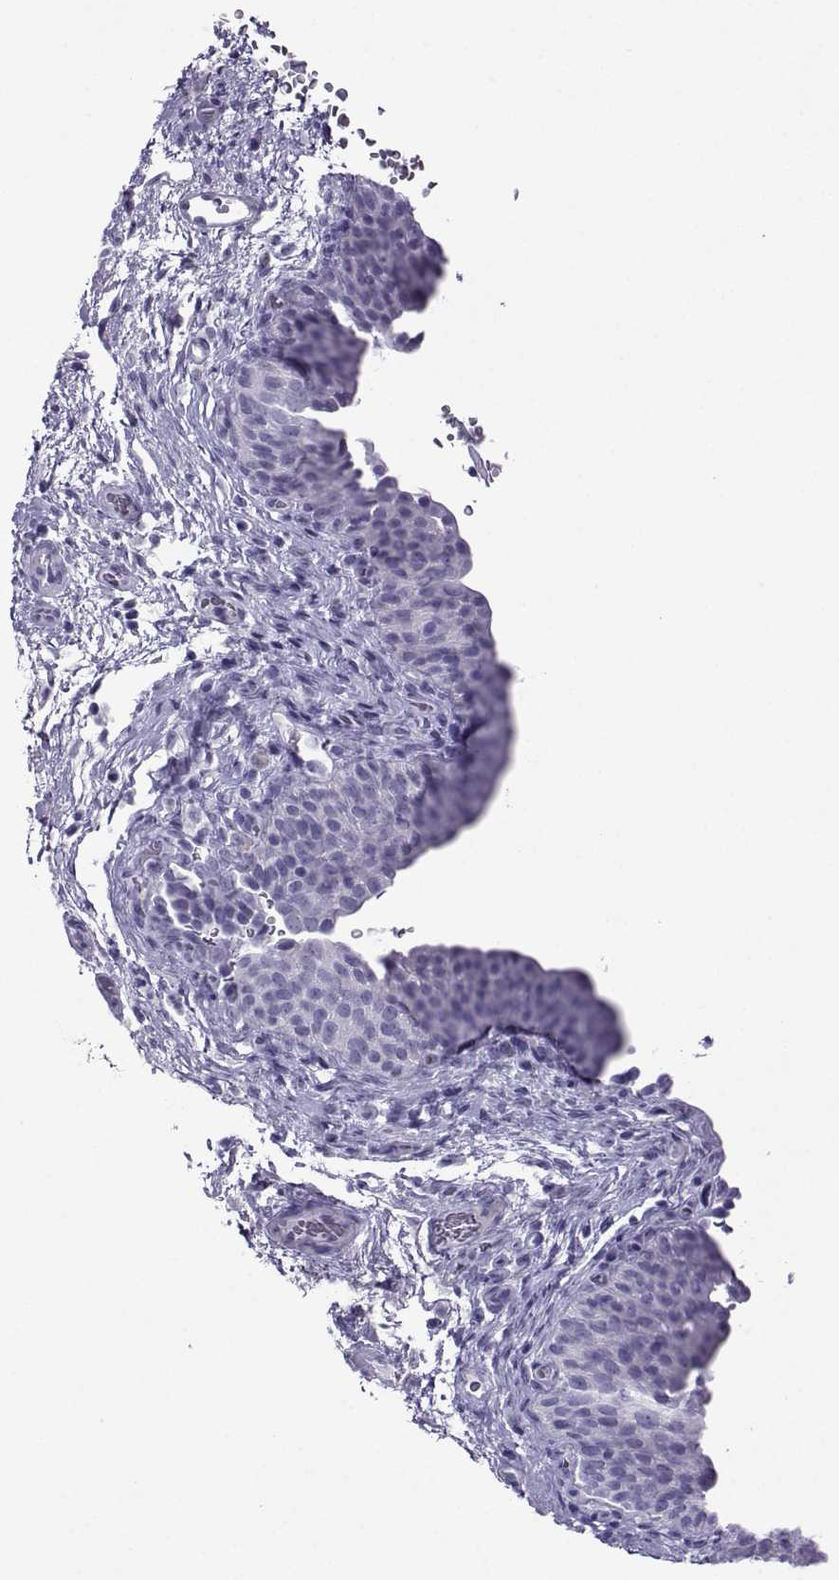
{"staining": {"intensity": "negative", "quantity": "none", "location": "none"}, "tissue": "urinary bladder", "cell_type": "Urothelial cells", "image_type": "normal", "snomed": [{"axis": "morphology", "description": "Normal tissue, NOS"}, {"axis": "topography", "description": "Urinary bladder"}], "caption": "DAB (3,3'-diaminobenzidine) immunohistochemical staining of unremarkable human urinary bladder reveals no significant expression in urothelial cells.", "gene": "CRYBB1", "patient": {"sex": "male", "age": 66}}